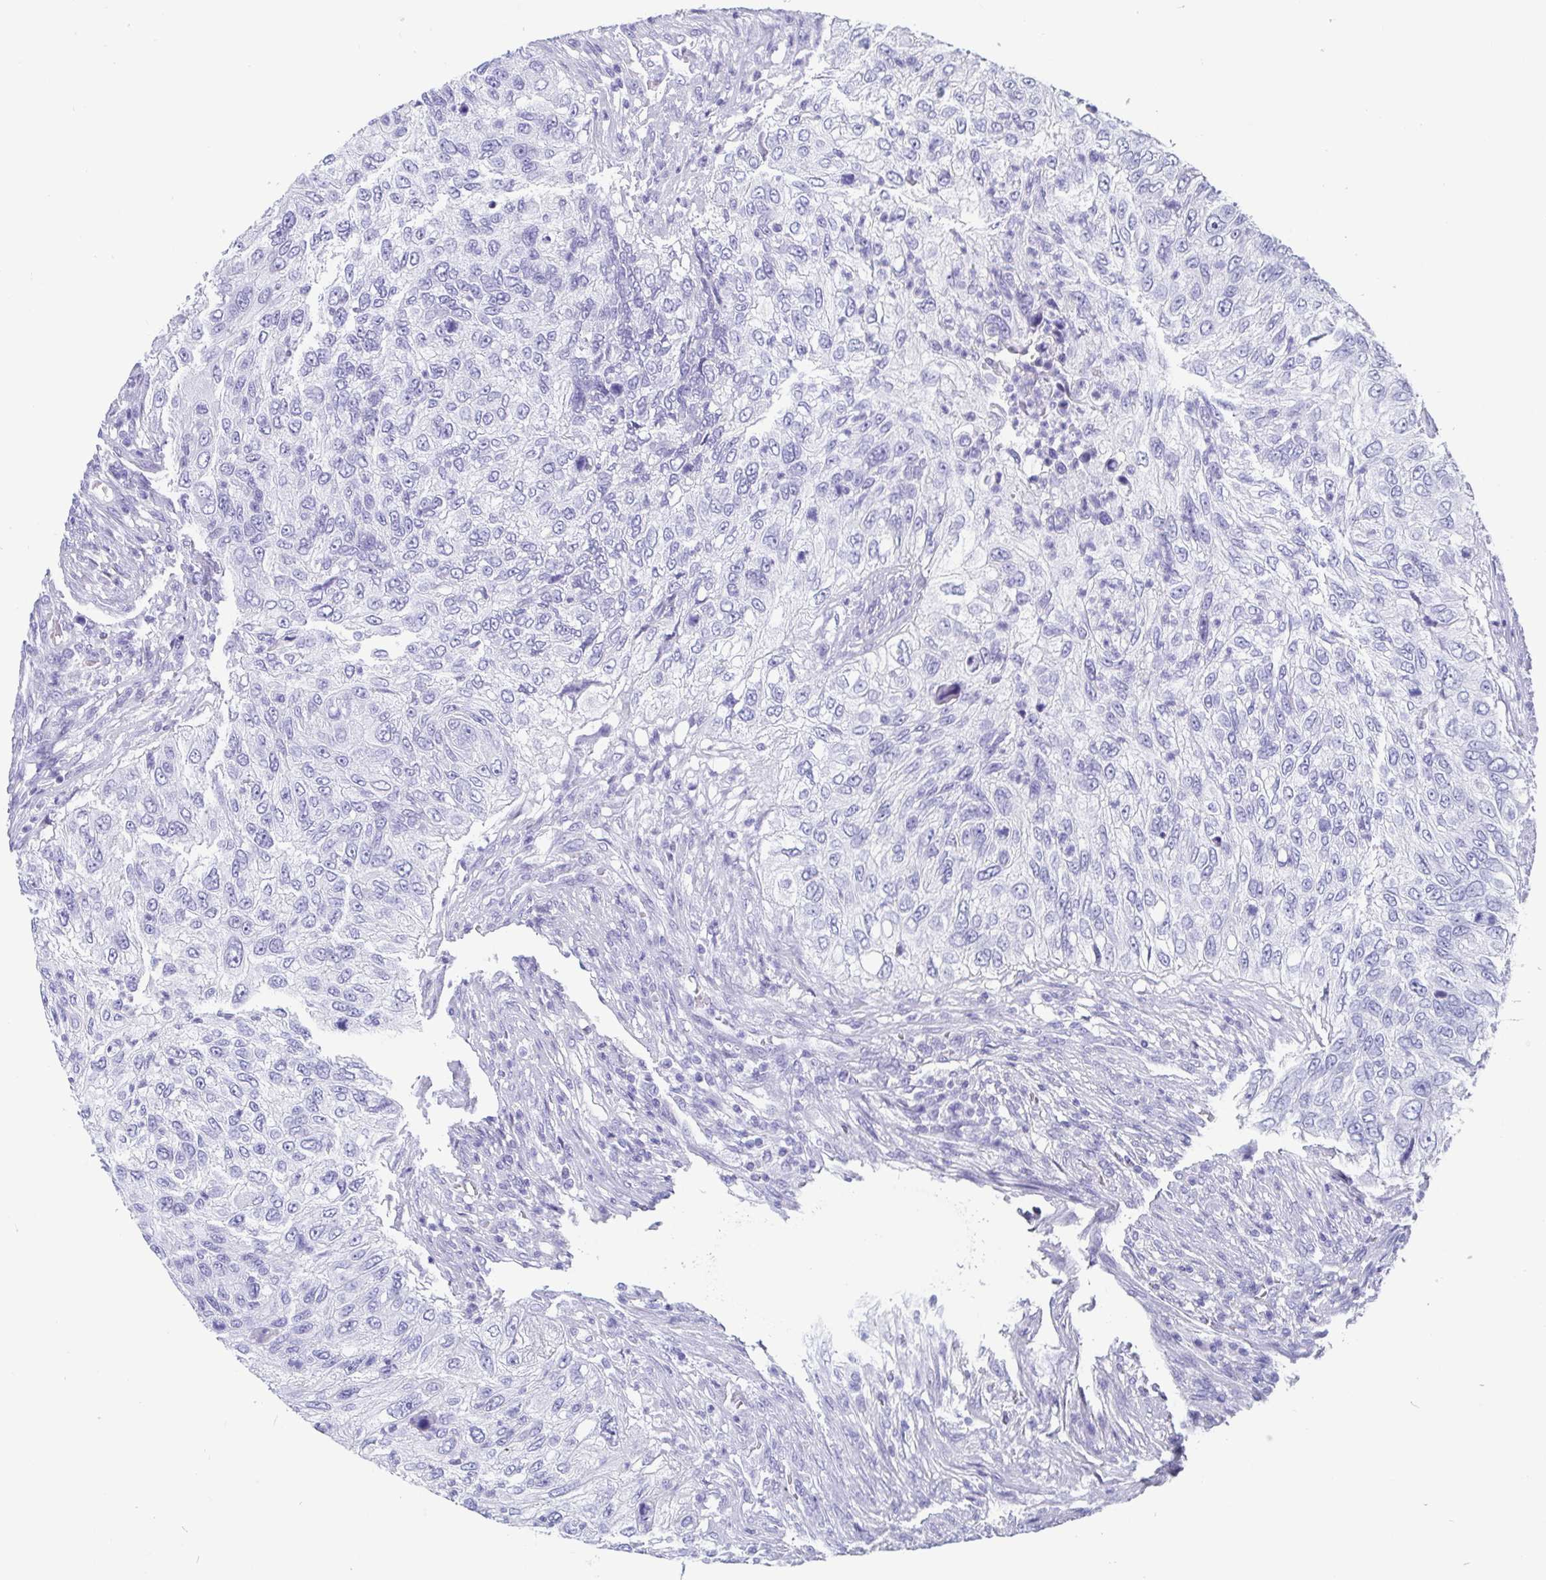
{"staining": {"intensity": "negative", "quantity": "none", "location": "none"}, "tissue": "urothelial cancer", "cell_type": "Tumor cells", "image_type": "cancer", "snomed": [{"axis": "morphology", "description": "Urothelial carcinoma, High grade"}, {"axis": "topography", "description": "Urinary bladder"}], "caption": "Immunohistochemistry (IHC) of urothelial cancer reveals no staining in tumor cells. Brightfield microscopy of IHC stained with DAB (brown) and hematoxylin (blue), captured at high magnification.", "gene": "SCGN", "patient": {"sex": "female", "age": 60}}